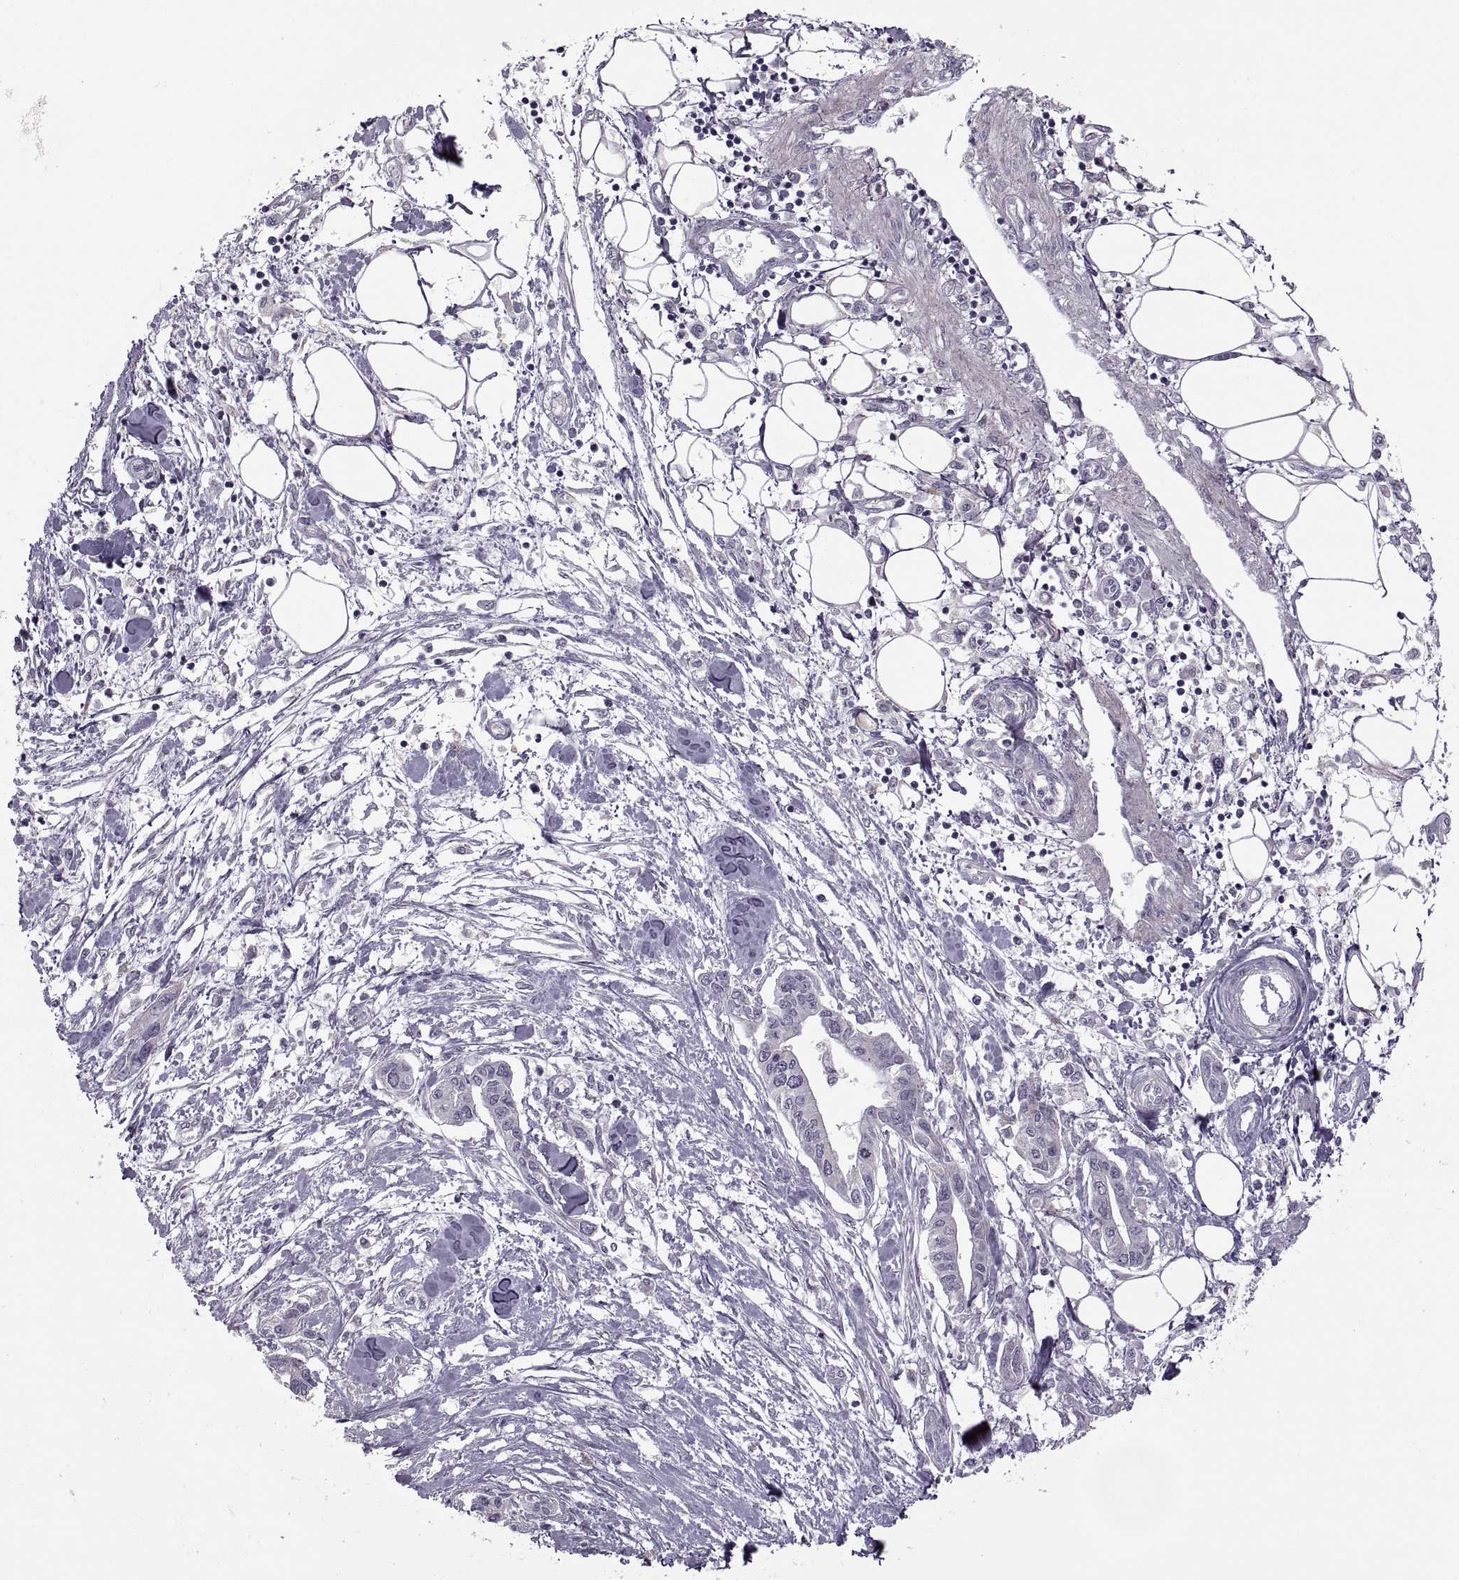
{"staining": {"intensity": "negative", "quantity": "none", "location": "none"}, "tissue": "pancreatic cancer", "cell_type": "Tumor cells", "image_type": "cancer", "snomed": [{"axis": "morphology", "description": "Adenocarcinoma, NOS"}, {"axis": "topography", "description": "Pancreas"}], "caption": "High magnification brightfield microscopy of adenocarcinoma (pancreatic) stained with DAB (3,3'-diaminobenzidine) (brown) and counterstained with hematoxylin (blue): tumor cells show no significant expression. Brightfield microscopy of immunohistochemistry (IHC) stained with DAB (3,3'-diaminobenzidine) (brown) and hematoxylin (blue), captured at high magnification.", "gene": "PIERCE1", "patient": {"sex": "male", "age": 60}}